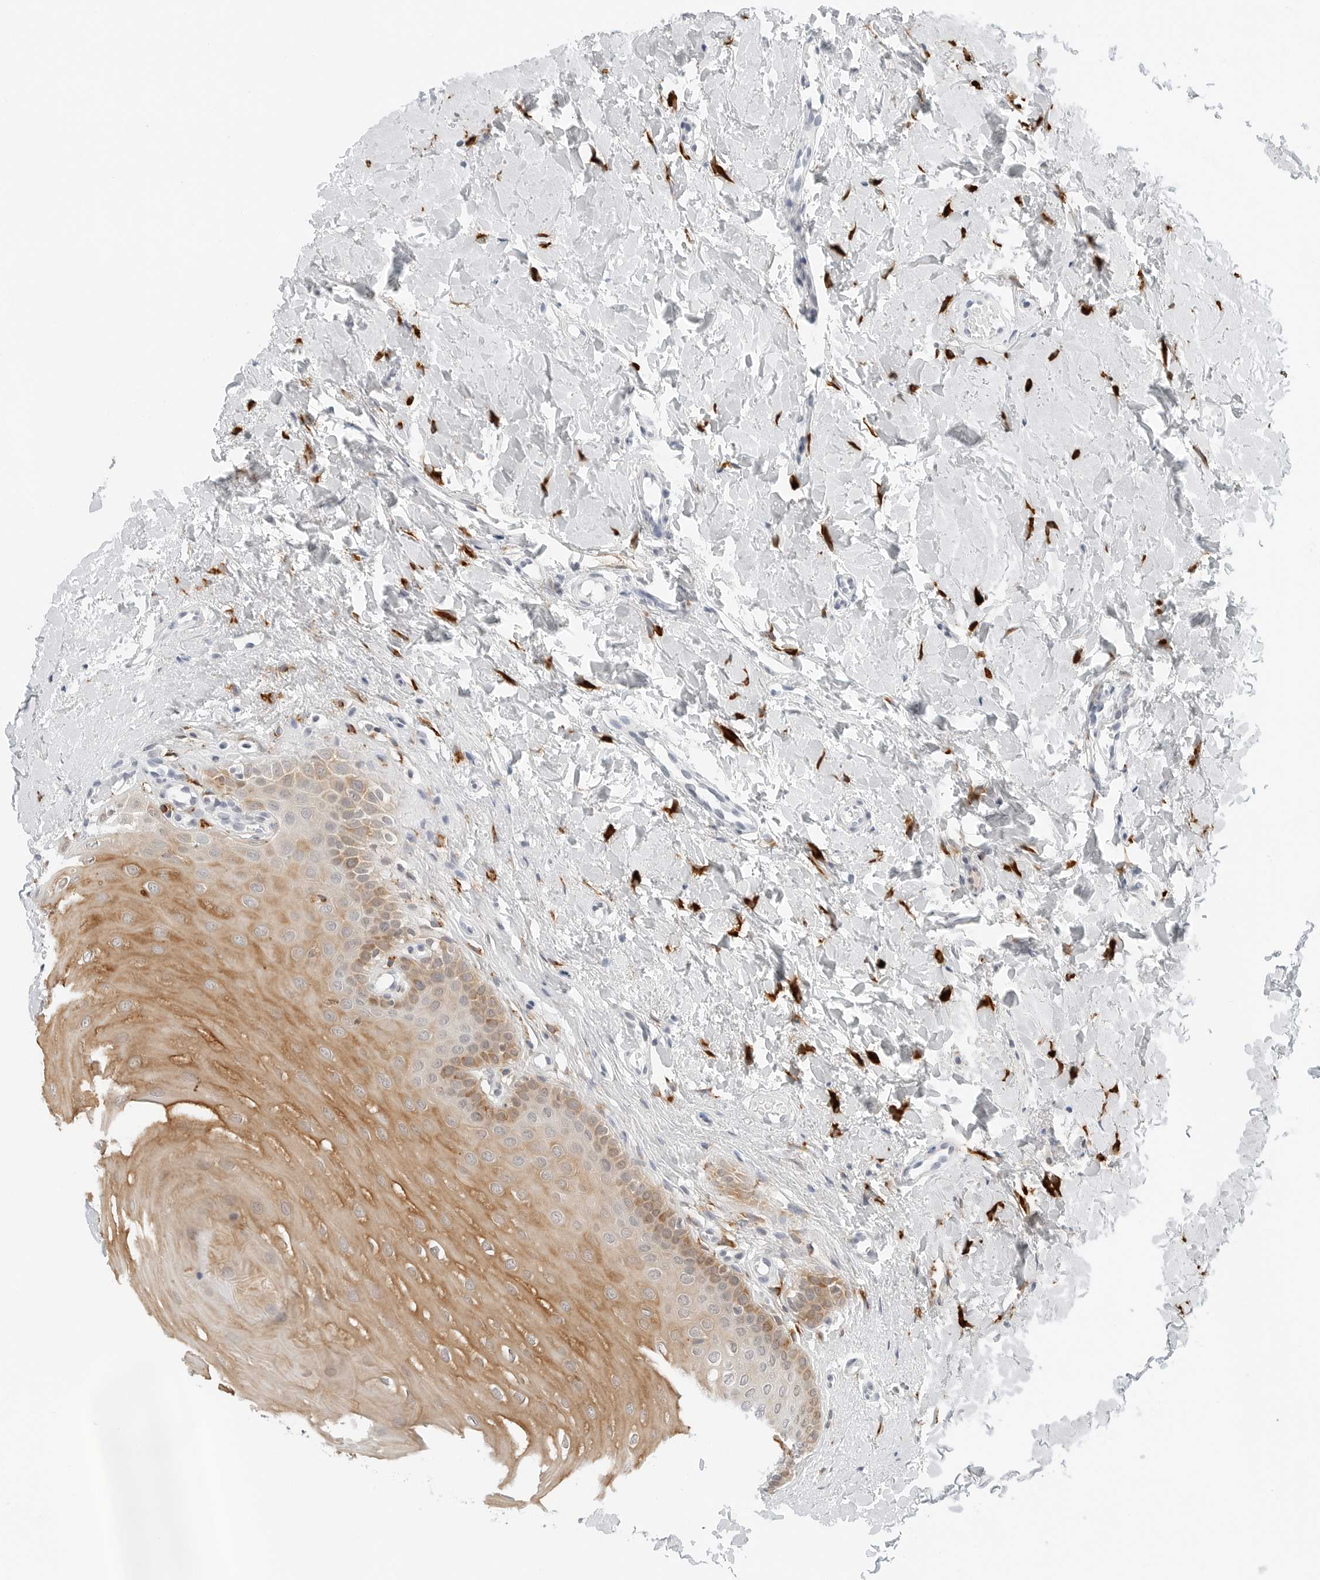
{"staining": {"intensity": "moderate", "quantity": "25%-75%", "location": "cytoplasmic/membranous"}, "tissue": "oral mucosa", "cell_type": "Squamous epithelial cells", "image_type": "normal", "snomed": [{"axis": "morphology", "description": "Normal tissue, NOS"}, {"axis": "topography", "description": "Oral tissue"}], "caption": "DAB immunohistochemical staining of unremarkable human oral mucosa demonstrates moderate cytoplasmic/membranous protein staining in approximately 25%-75% of squamous epithelial cells. Using DAB (brown) and hematoxylin (blue) stains, captured at high magnification using brightfield microscopy.", "gene": "P4HA2", "patient": {"sex": "female", "age": 39}}